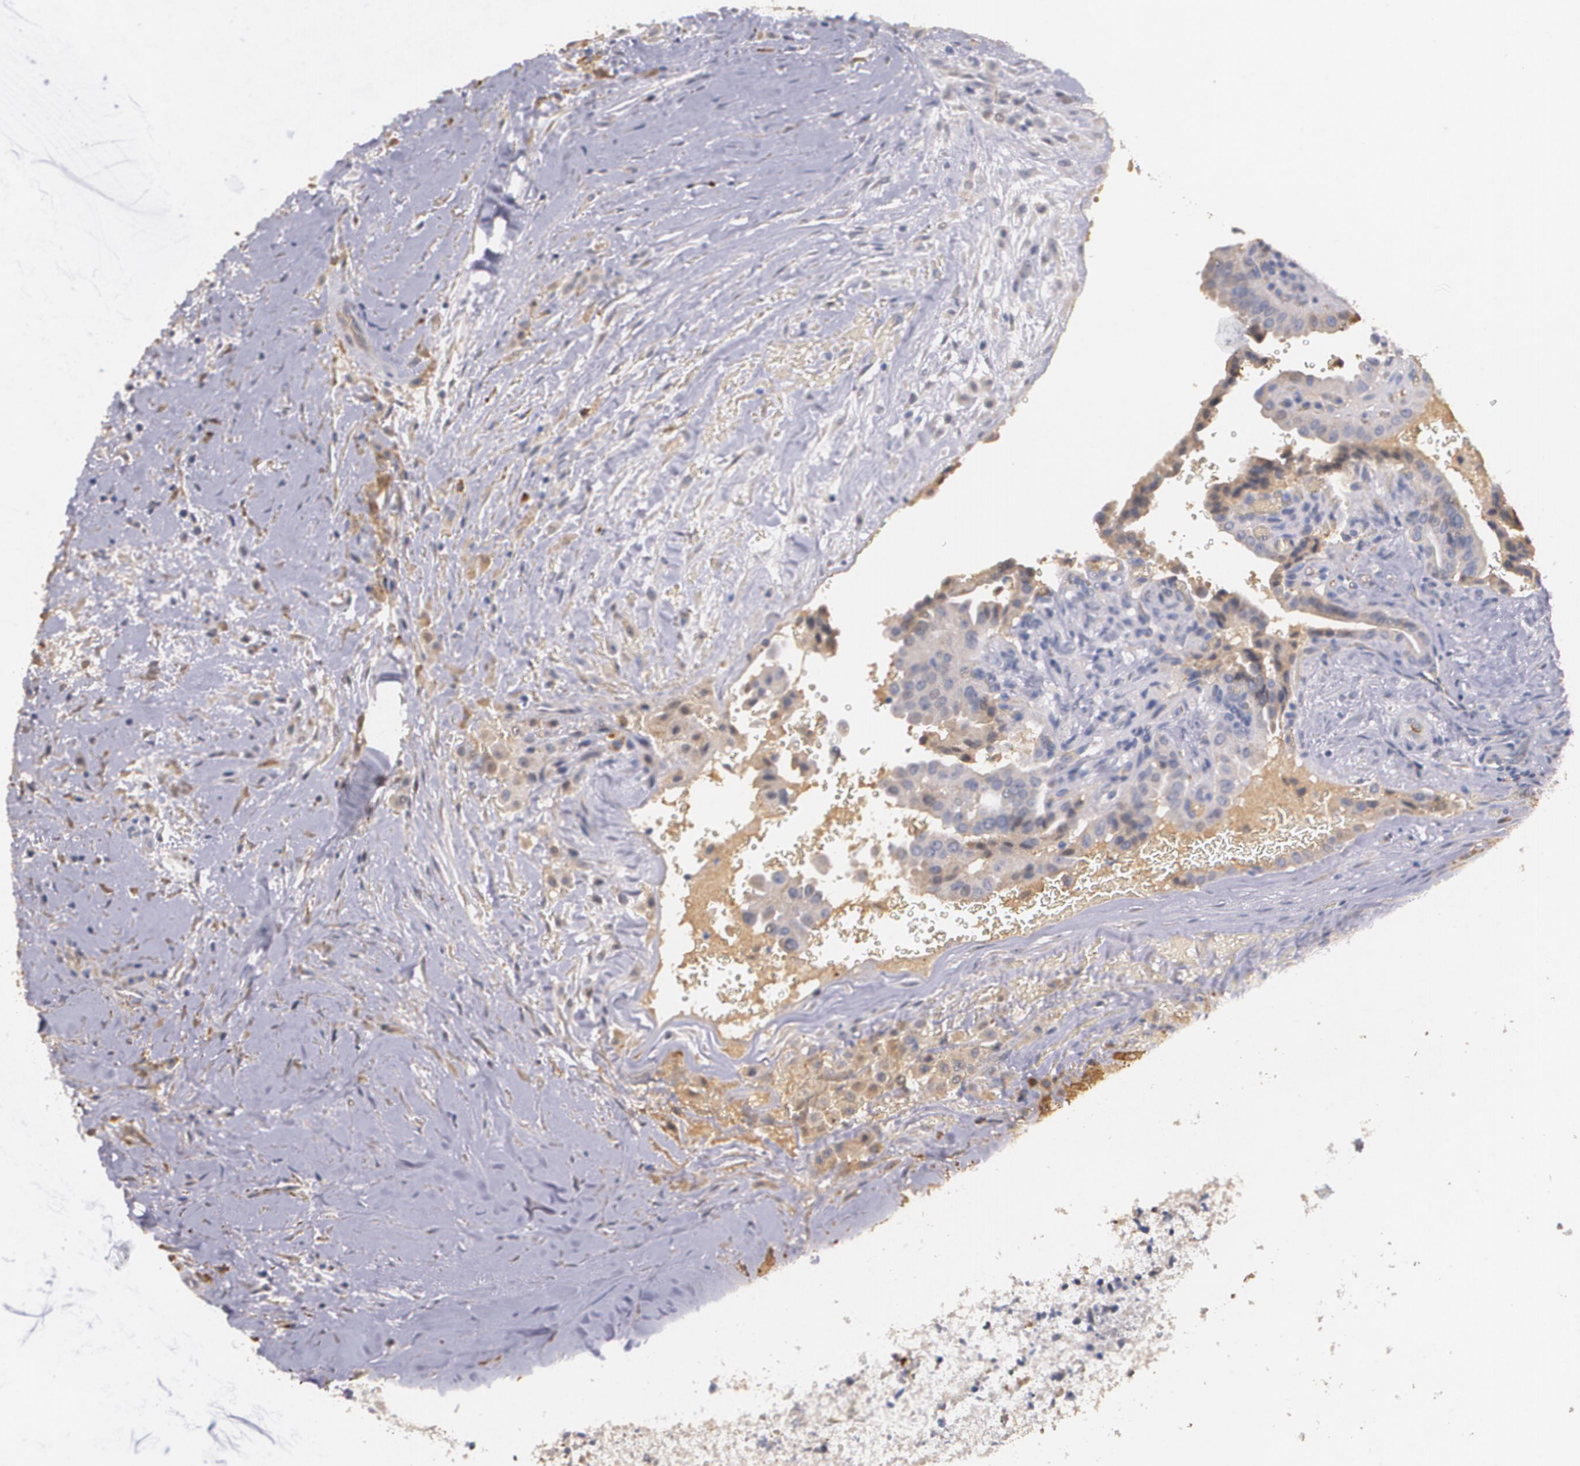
{"staining": {"intensity": "moderate", "quantity": "25%-75%", "location": "cytoplasmic/membranous"}, "tissue": "thyroid cancer", "cell_type": "Tumor cells", "image_type": "cancer", "snomed": [{"axis": "morphology", "description": "Papillary adenocarcinoma, NOS"}, {"axis": "topography", "description": "Thyroid gland"}], "caption": "The histopathology image displays staining of thyroid cancer, revealing moderate cytoplasmic/membranous protein positivity (brown color) within tumor cells.", "gene": "AMBP", "patient": {"sex": "male", "age": 87}}